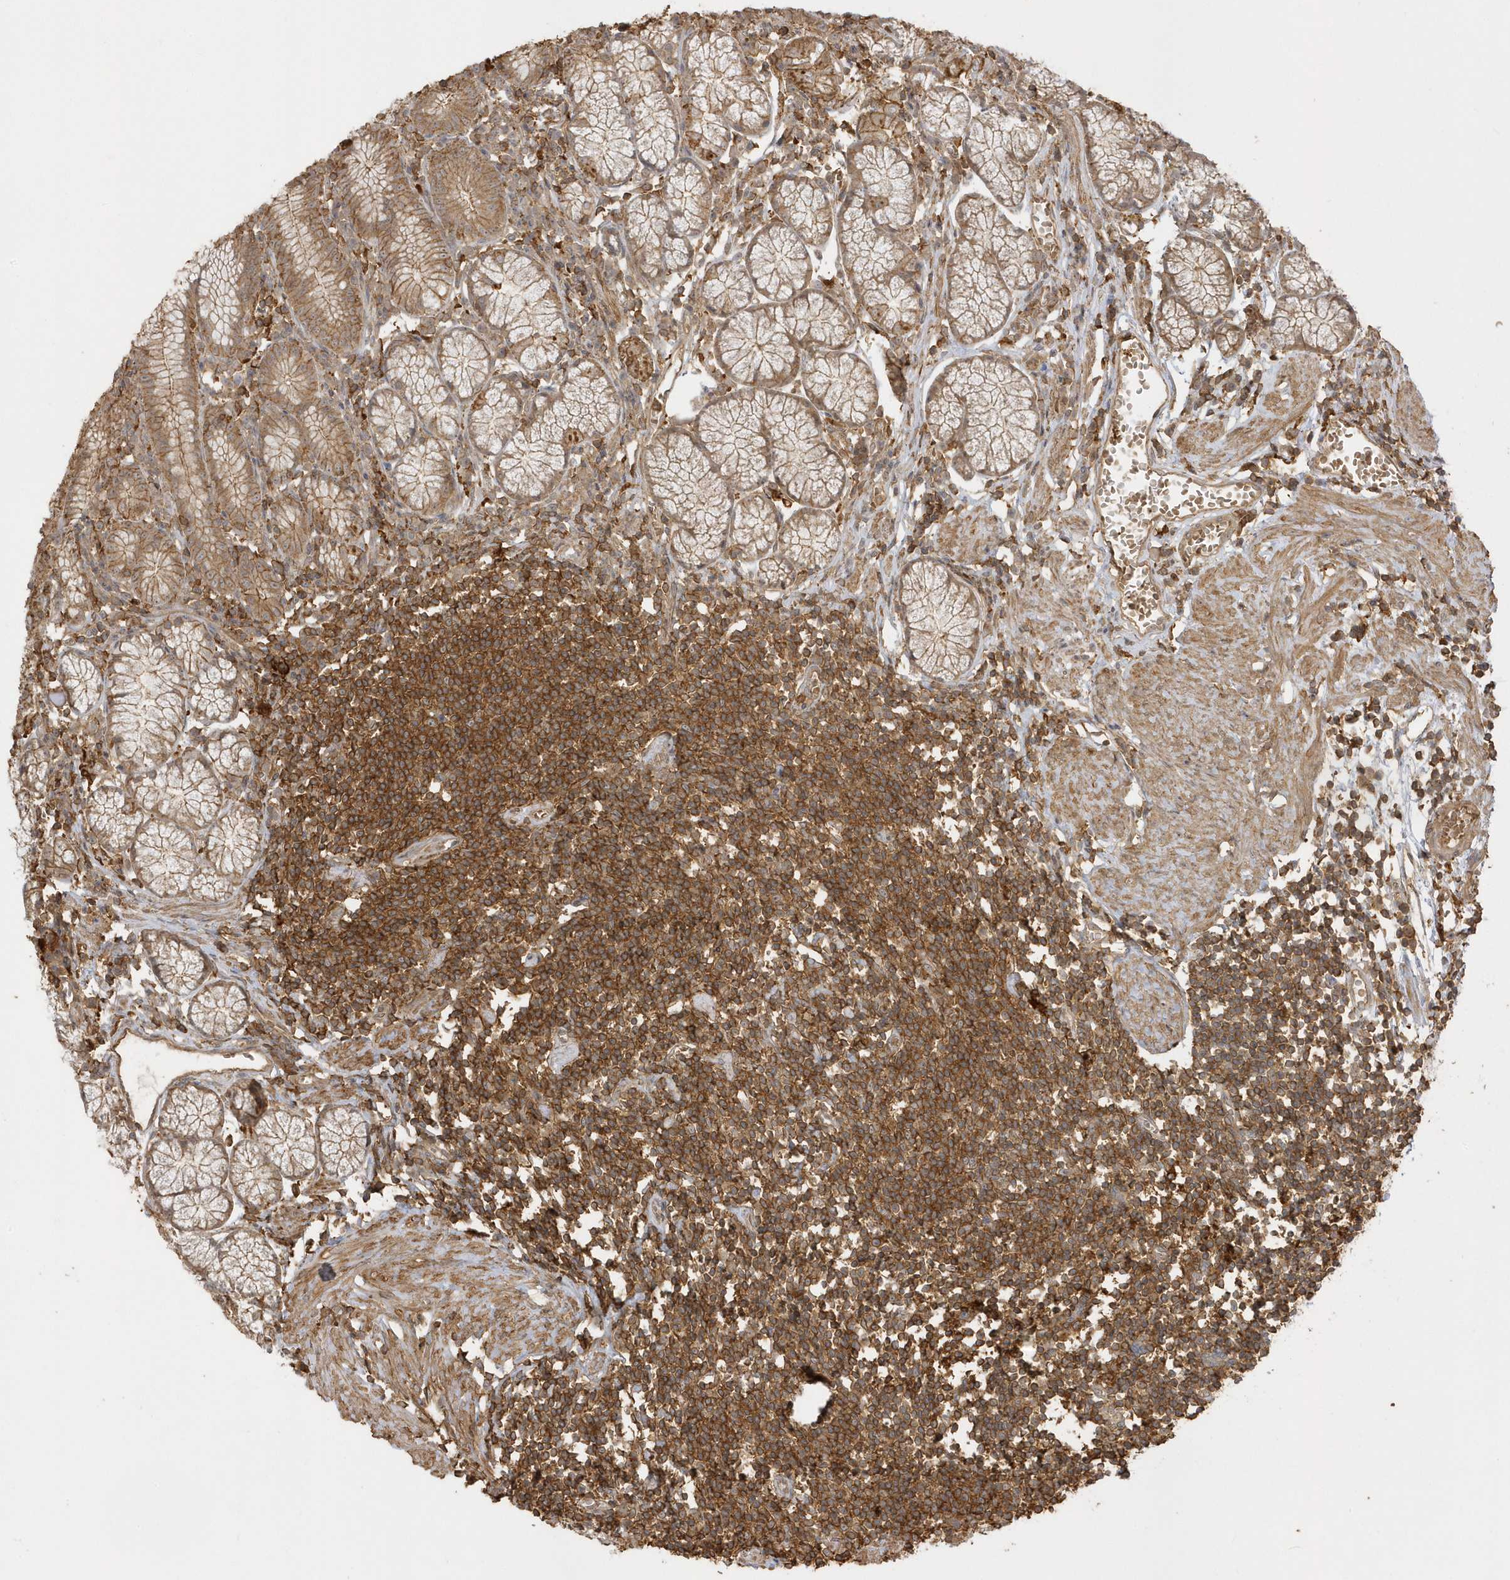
{"staining": {"intensity": "moderate", "quantity": ">75%", "location": "cytoplasmic/membranous"}, "tissue": "stomach", "cell_type": "Glandular cells", "image_type": "normal", "snomed": [{"axis": "morphology", "description": "Normal tissue, NOS"}, {"axis": "topography", "description": "Stomach"}], "caption": "Protein staining exhibits moderate cytoplasmic/membranous positivity in about >75% of glandular cells in unremarkable stomach.", "gene": "ZBTB8A", "patient": {"sex": "male", "age": 55}}